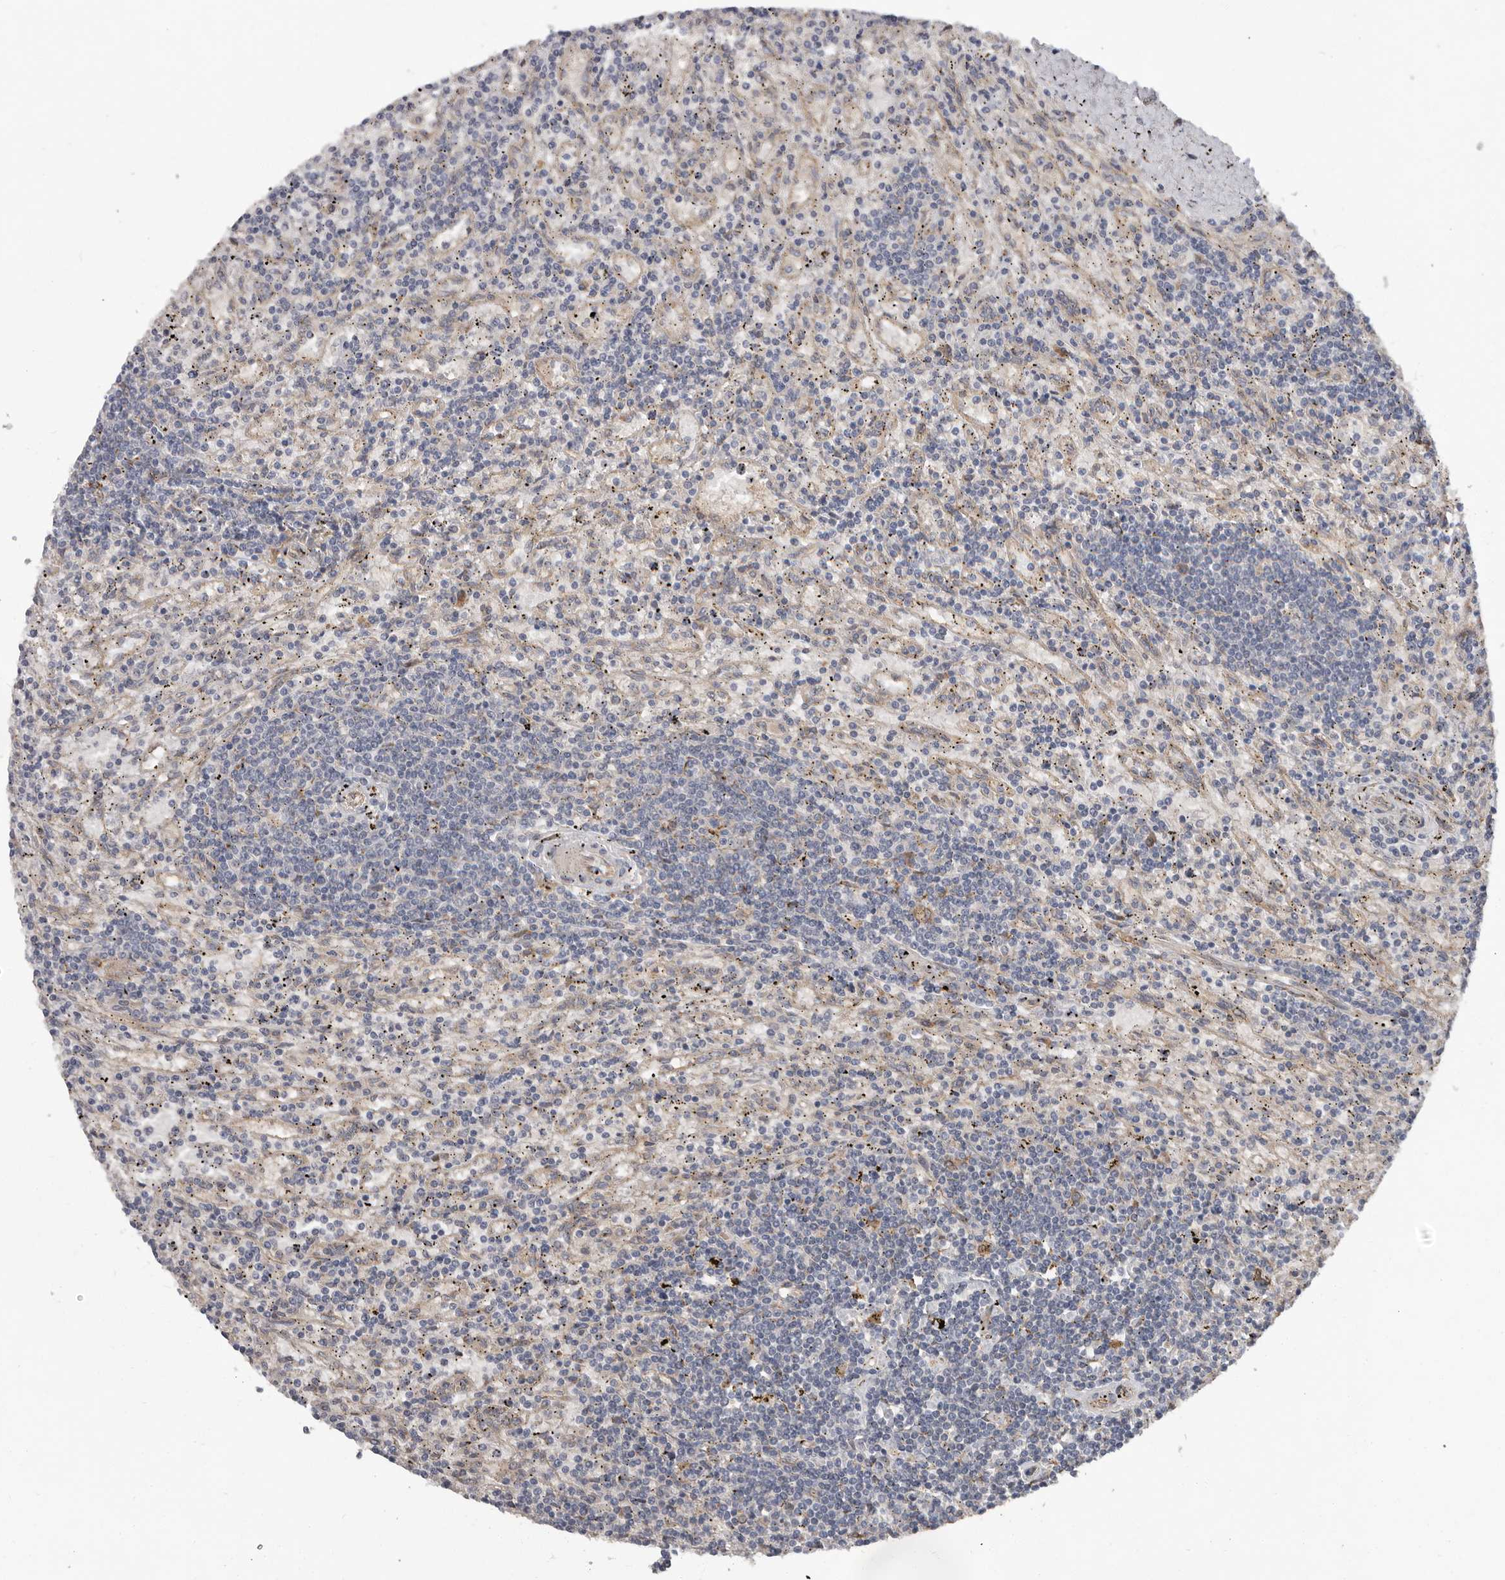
{"staining": {"intensity": "negative", "quantity": "none", "location": "none"}, "tissue": "lymphoma", "cell_type": "Tumor cells", "image_type": "cancer", "snomed": [{"axis": "morphology", "description": "Malignant lymphoma, non-Hodgkin's type, Low grade"}, {"axis": "topography", "description": "Spleen"}], "caption": "The histopathology image displays no staining of tumor cells in low-grade malignant lymphoma, non-Hodgkin's type.", "gene": "MTF1", "patient": {"sex": "male", "age": 76}}